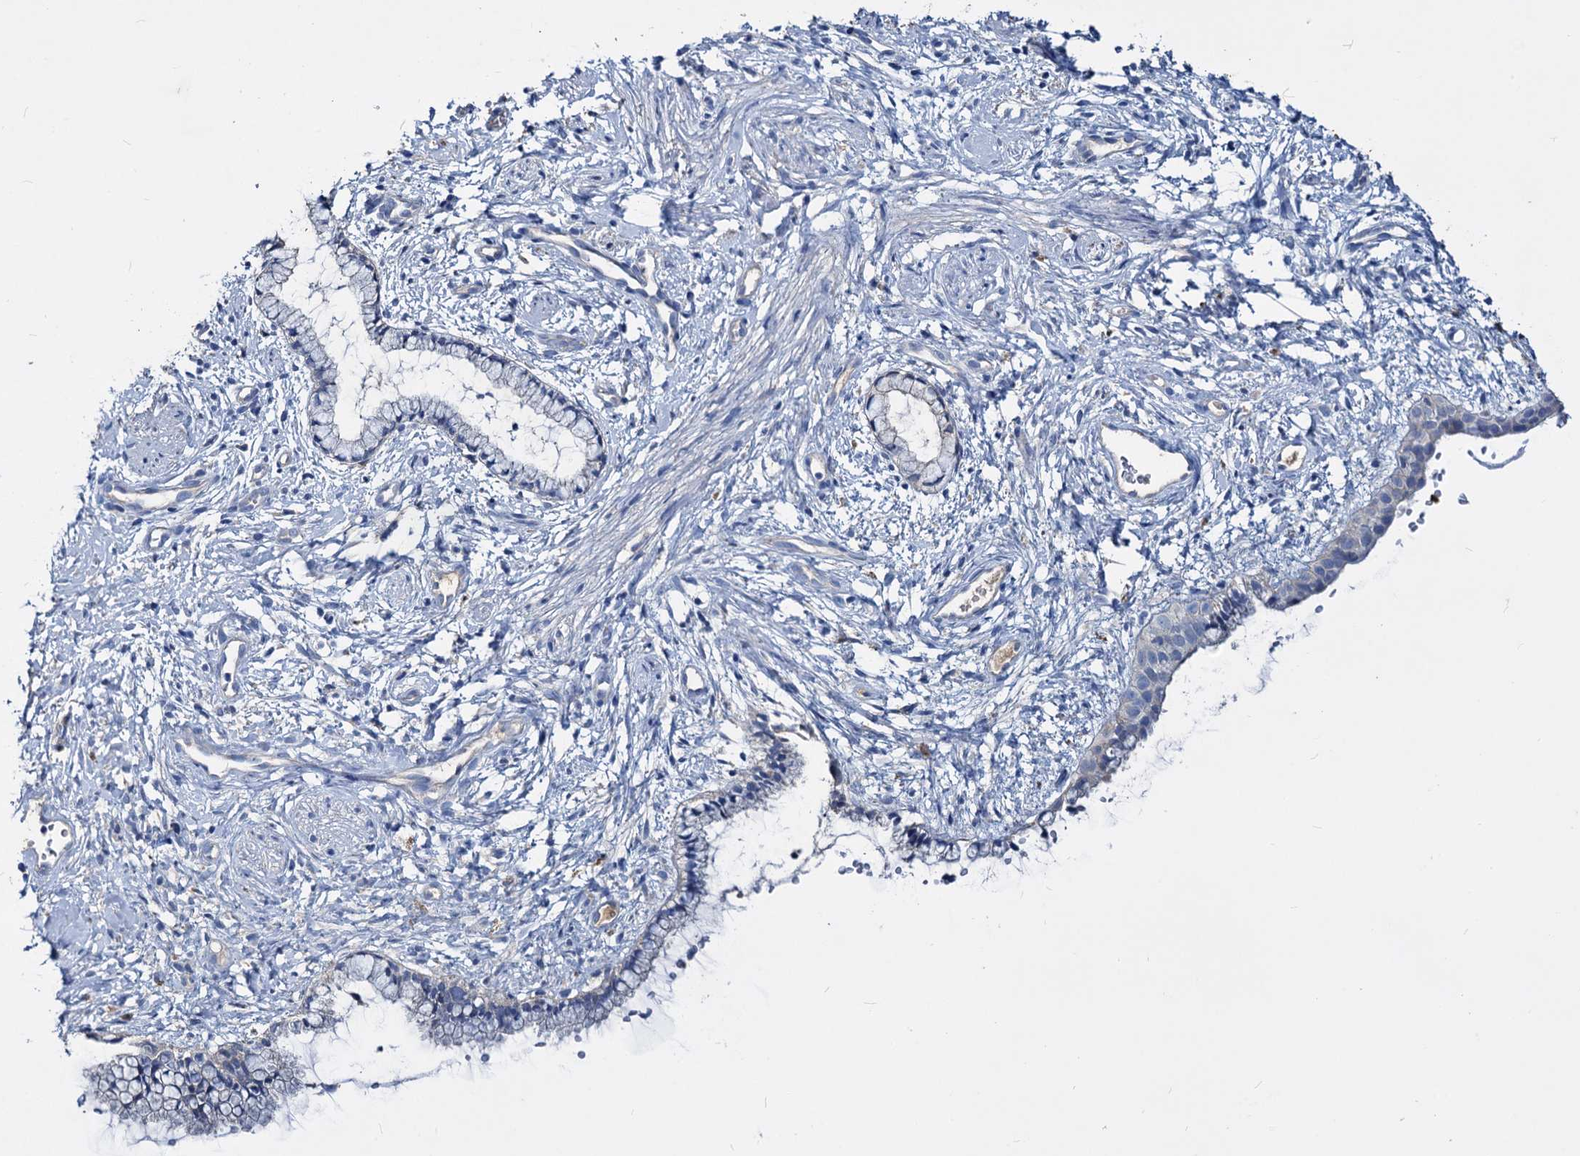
{"staining": {"intensity": "negative", "quantity": "none", "location": "none"}, "tissue": "cervix", "cell_type": "Glandular cells", "image_type": "normal", "snomed": [{"axis": "morphology", "description": "Normal tissue, NOS"}, {"axis": "topography", "description": "Cervix"}], "caption": "Photomicrograph shows no significant protein staining in glandular cells of unremarkable cervix. (DAB (3,3'-diaminobenzidine) immunohistochemistry visualized using brightfield microscopy, high magnification).", "gene": "ACY3", "patient": {"sex": "female", "age": 57}}